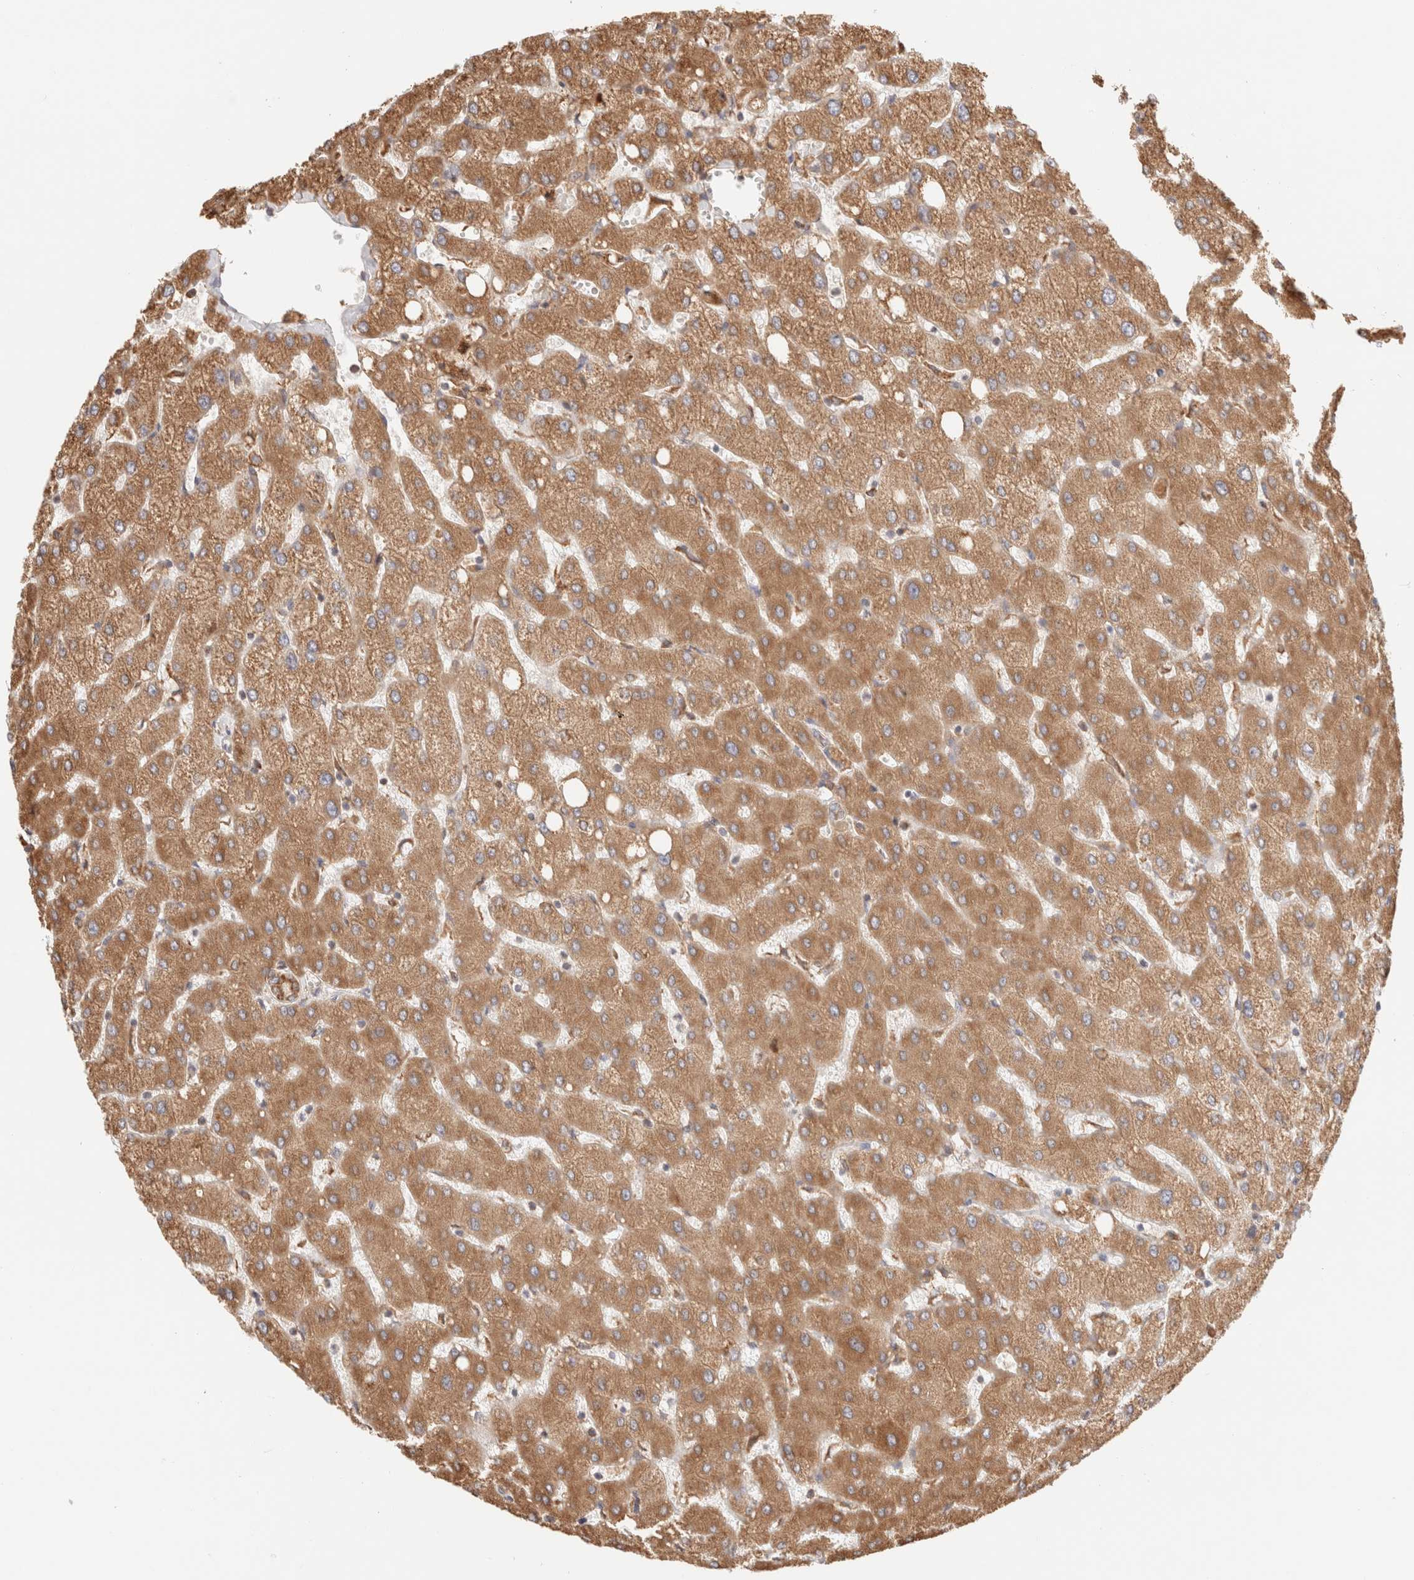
{"staining": {"intensity": "moderate", "quantity": ">75%", "location": "cytoplasmic/membranous"}, "tissue": "liver", "cell_type": "Hepatocytes", "image_type": "normal", "snomed": [{"axis": "morphology", "description": "Normal tissue, NOS"}, {"axis": "topography", "description": "Liver"}], "caption": "Protein expression analysis of unremarkable human liver reveals moderate cytoplasmic/membranous expression in about >75% of hepatocytes. (Stains: DAB (3,3'-diaminobenzidine) in brown, nuclei in blue, Microscopy: brightfield microscopy at high magnification).", "gene": "FER", "patient": {"sex": "female", "age": 54}}